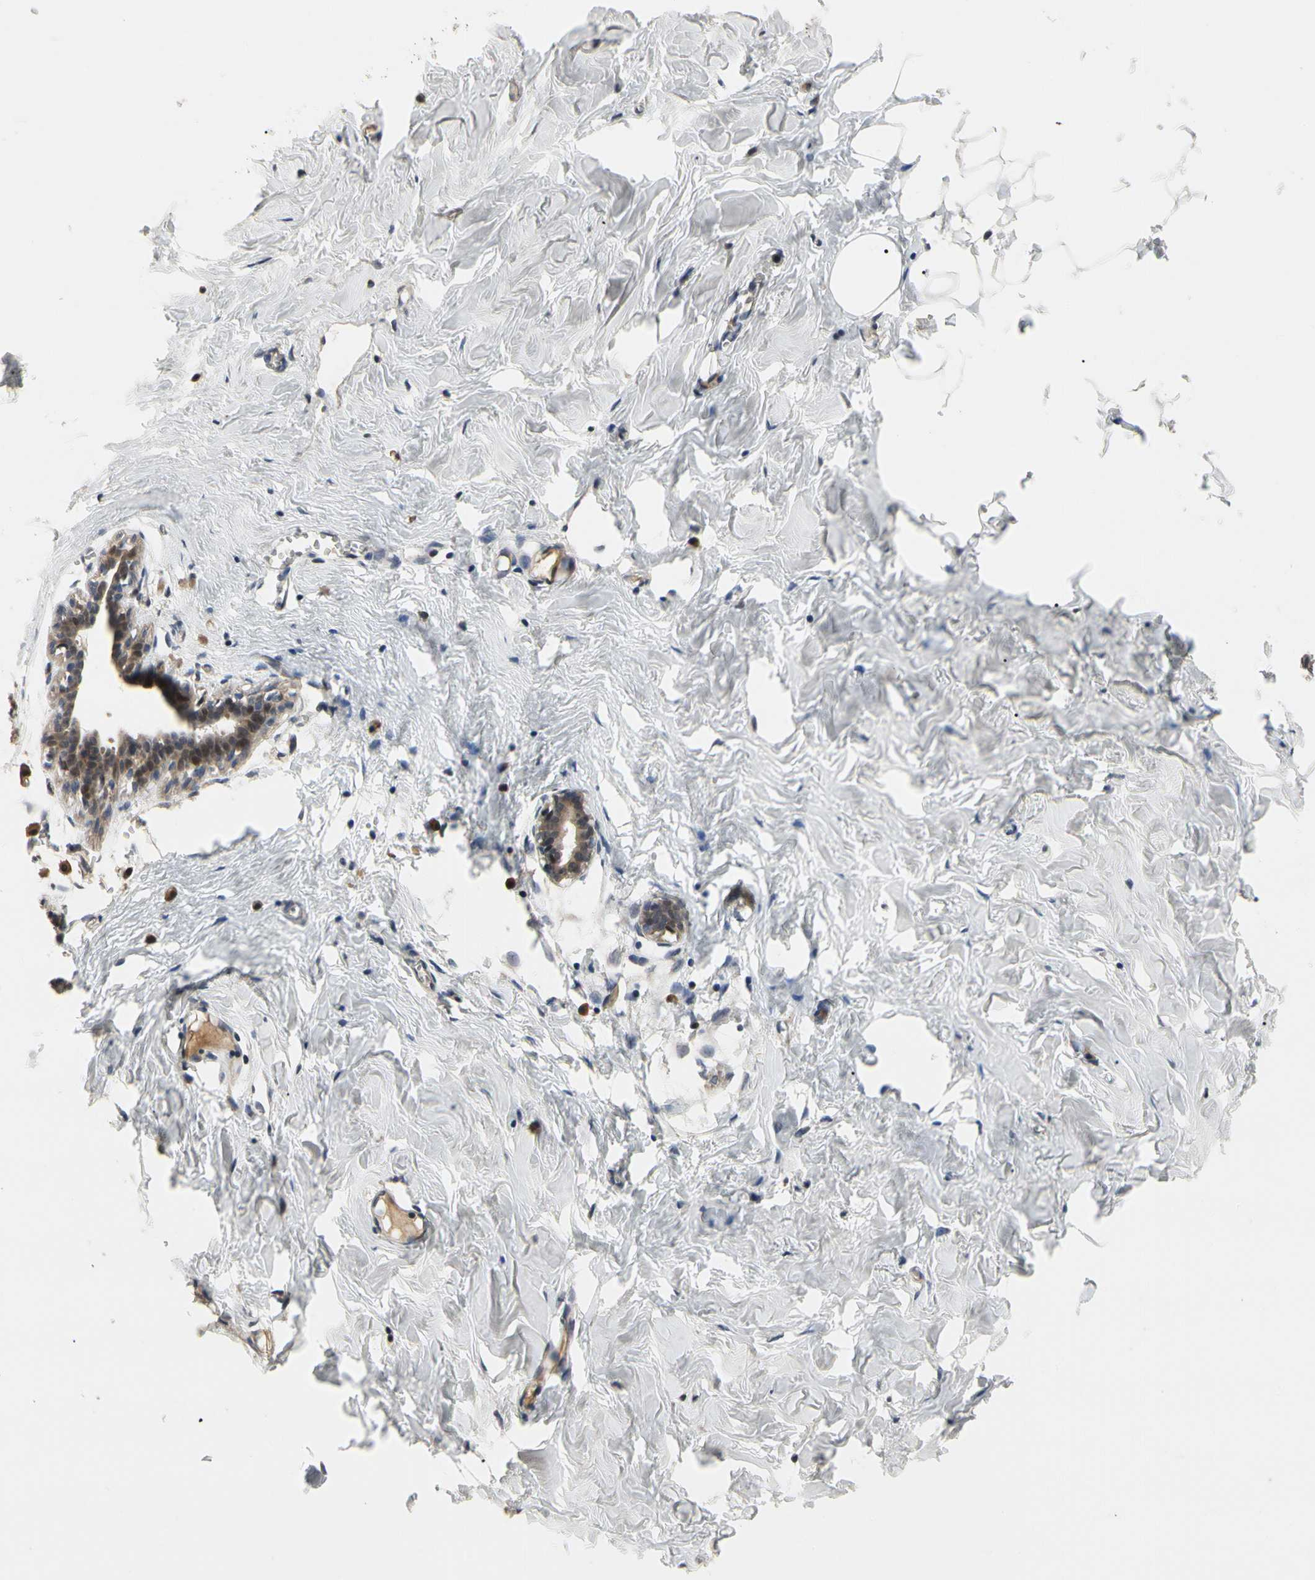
{"staining": {"intensity": "negative", "quantity": "none", "location": "none"}, "tissue": "breast", "cell_type": "Adipocytes", "image_type": "normal", "snomed": [{"axis": "morphology", "description": "Normal tissue, NOS"}, {"axis": "topography", "description": "Breast"}], "caption": "This photomicrograph is of normal breast stained with immunohistochemistry (IHC) to label a protein in brown with the nuclei are counter-stained blue. There is no positivity in adipocytes. The staining was performed using DAB to visualize the protein expression in brown, while the nuclei were stained in blue with hematoxylin (Magnification: 20x).", "gene": "CYTIP", "patient": {"sex": "female", "age": 27}}